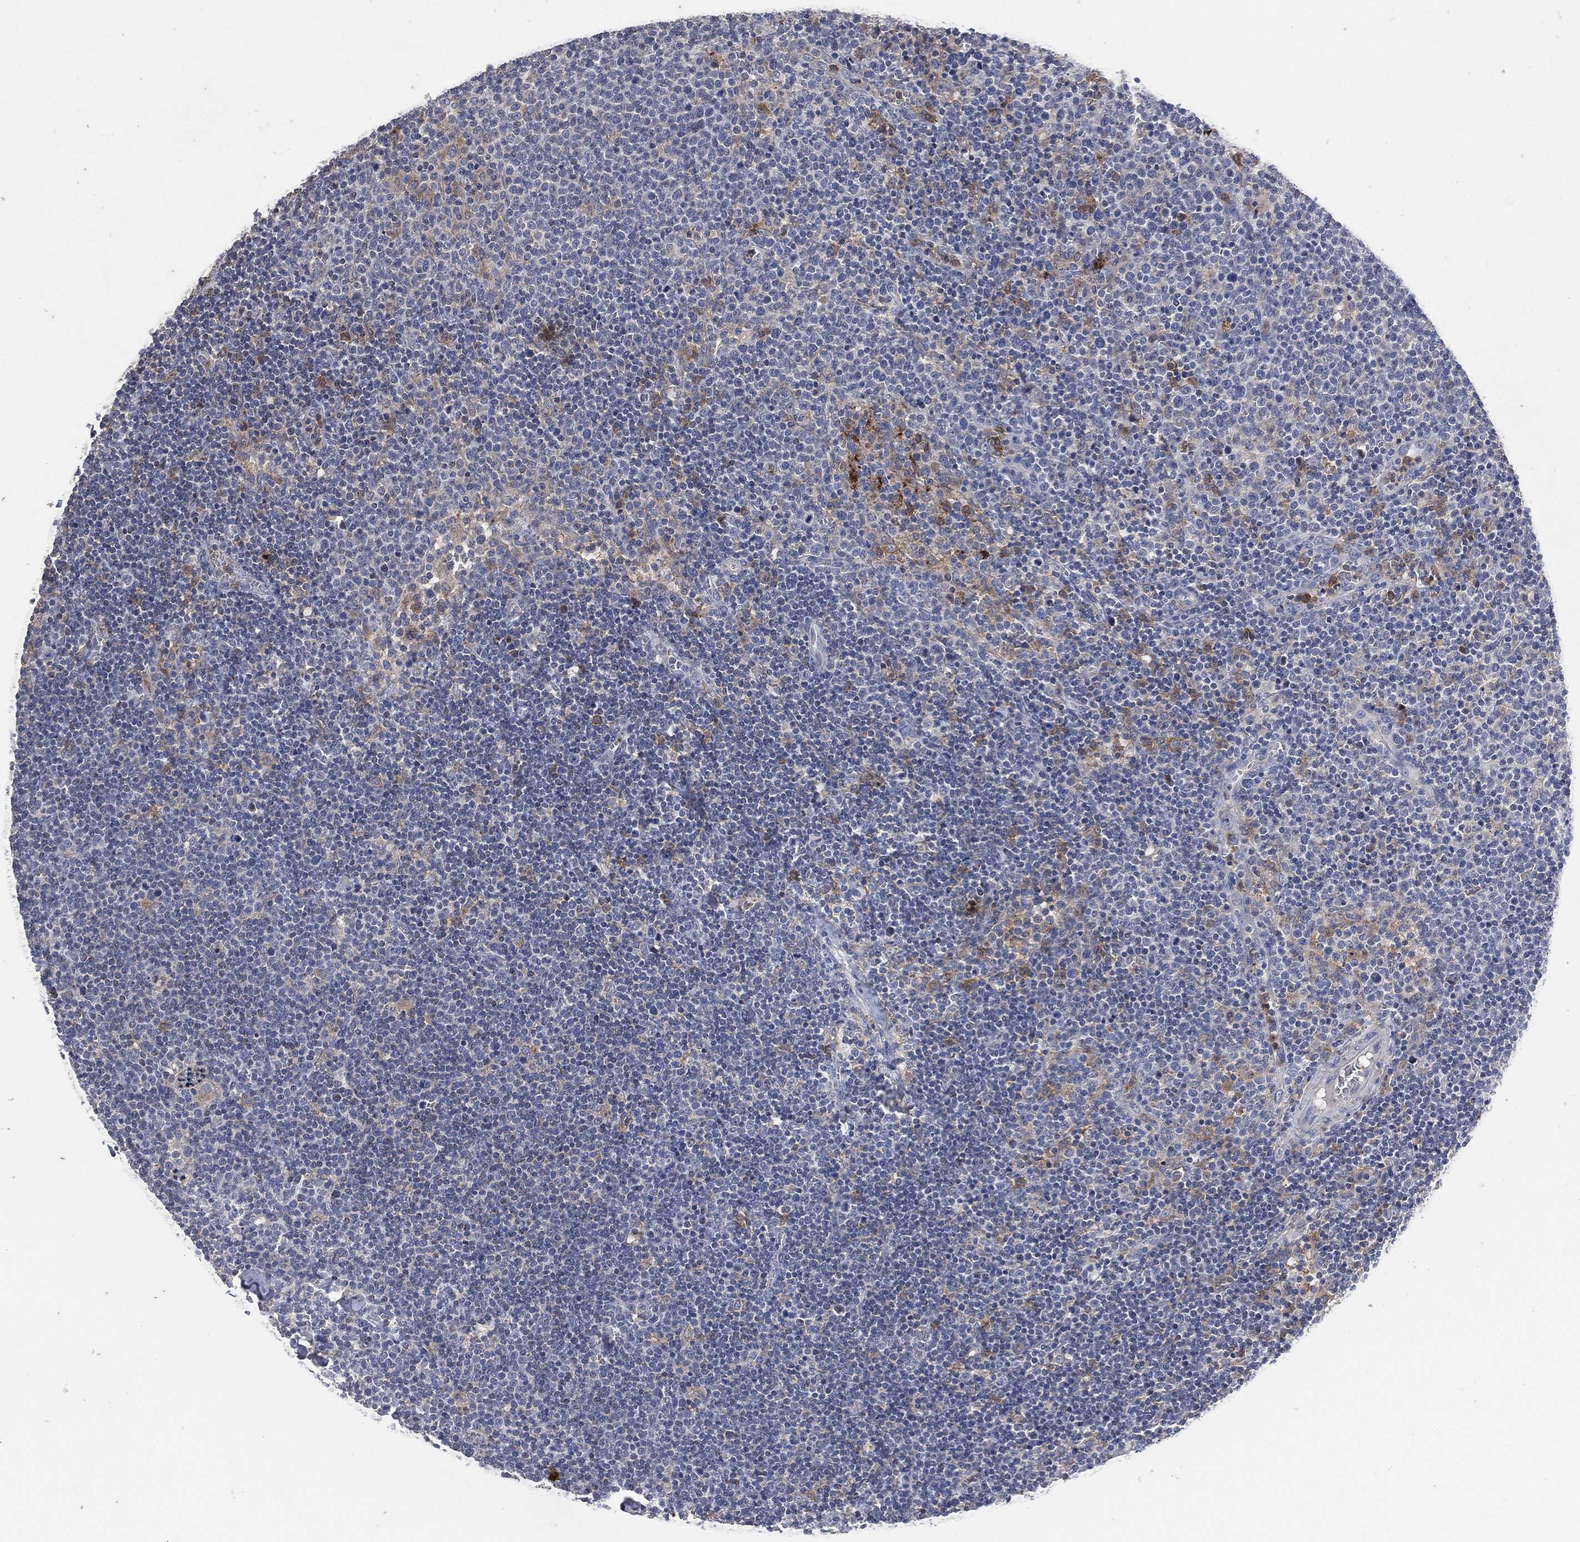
{"staining": {"intensity": "weak", "quantity": "<25%", "location": "cytoplasmic/membranous"}, "tissue": "lymphoma", "cell_type": "Tumor cells", "image_type": "cancer", "snomed": [{"axis": "morphology", "description": "Malignant lymphoma, non-Hodgkin's type, High grade"}, {"axis": "topography", "description": "Lymph node"}], "caption": "Image shows no protein positivity in tumor cells of lymphoma tissue.", "gene": "CD33", "patient": {"sex": "male", "age": 61}}